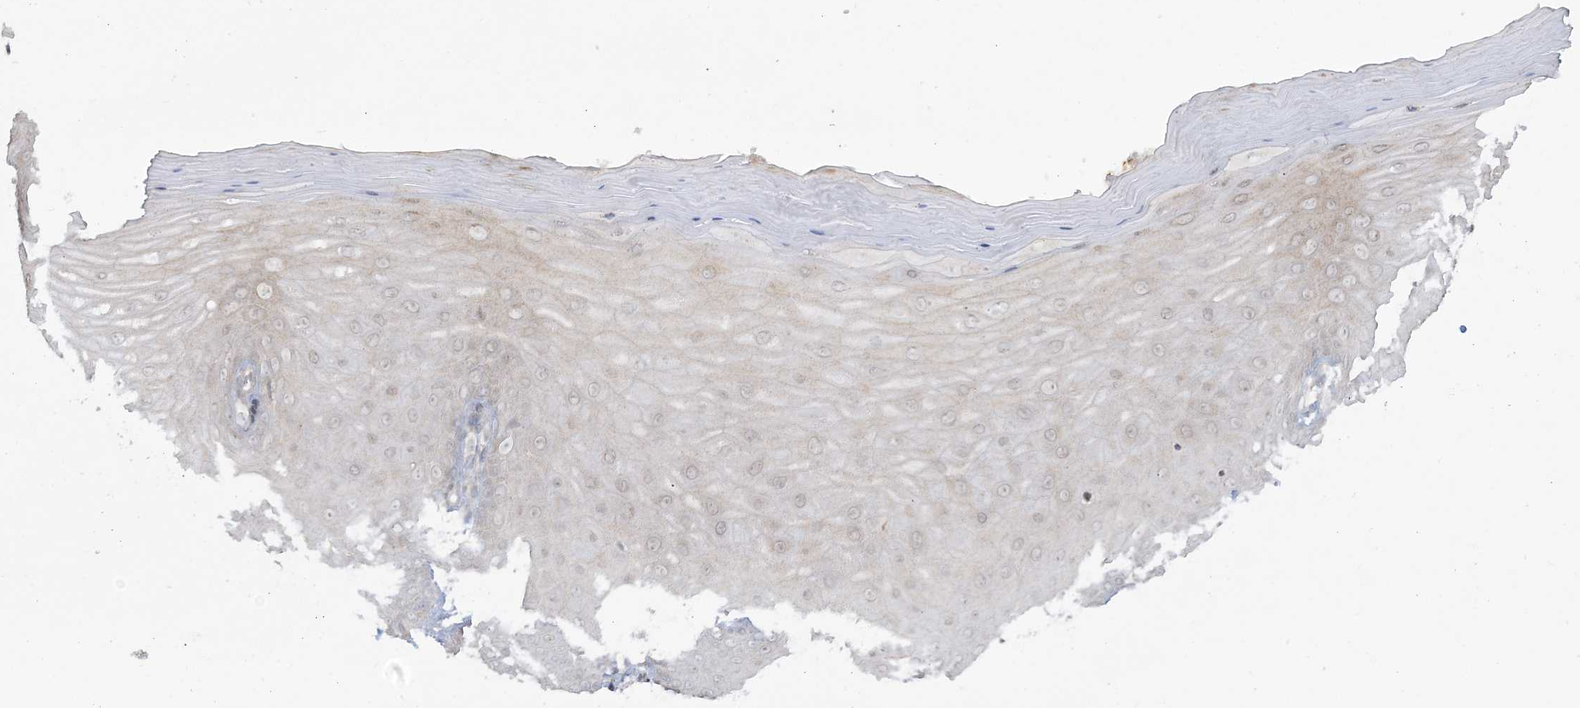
{"staining": {"intensity": "weak", "quantity": "<25%", "location": "cytoplasmic/membranous"}, "tissue": "cervix", "cell_type": "Glandular cells", "image_type": "normal", "snomed": [{"axis": "morphology", "description": "Normal tissue, NOS"}, {"axis": "topography", "description": "Cervix"}], "caption": "DAB (3,3'-diaminobenzidine) immunohistochemical staining of normal cervix exhibits no significant expression in glandular cells.", "gene": "PRRT3", "patient": {"sex": "female", "age": 55}}